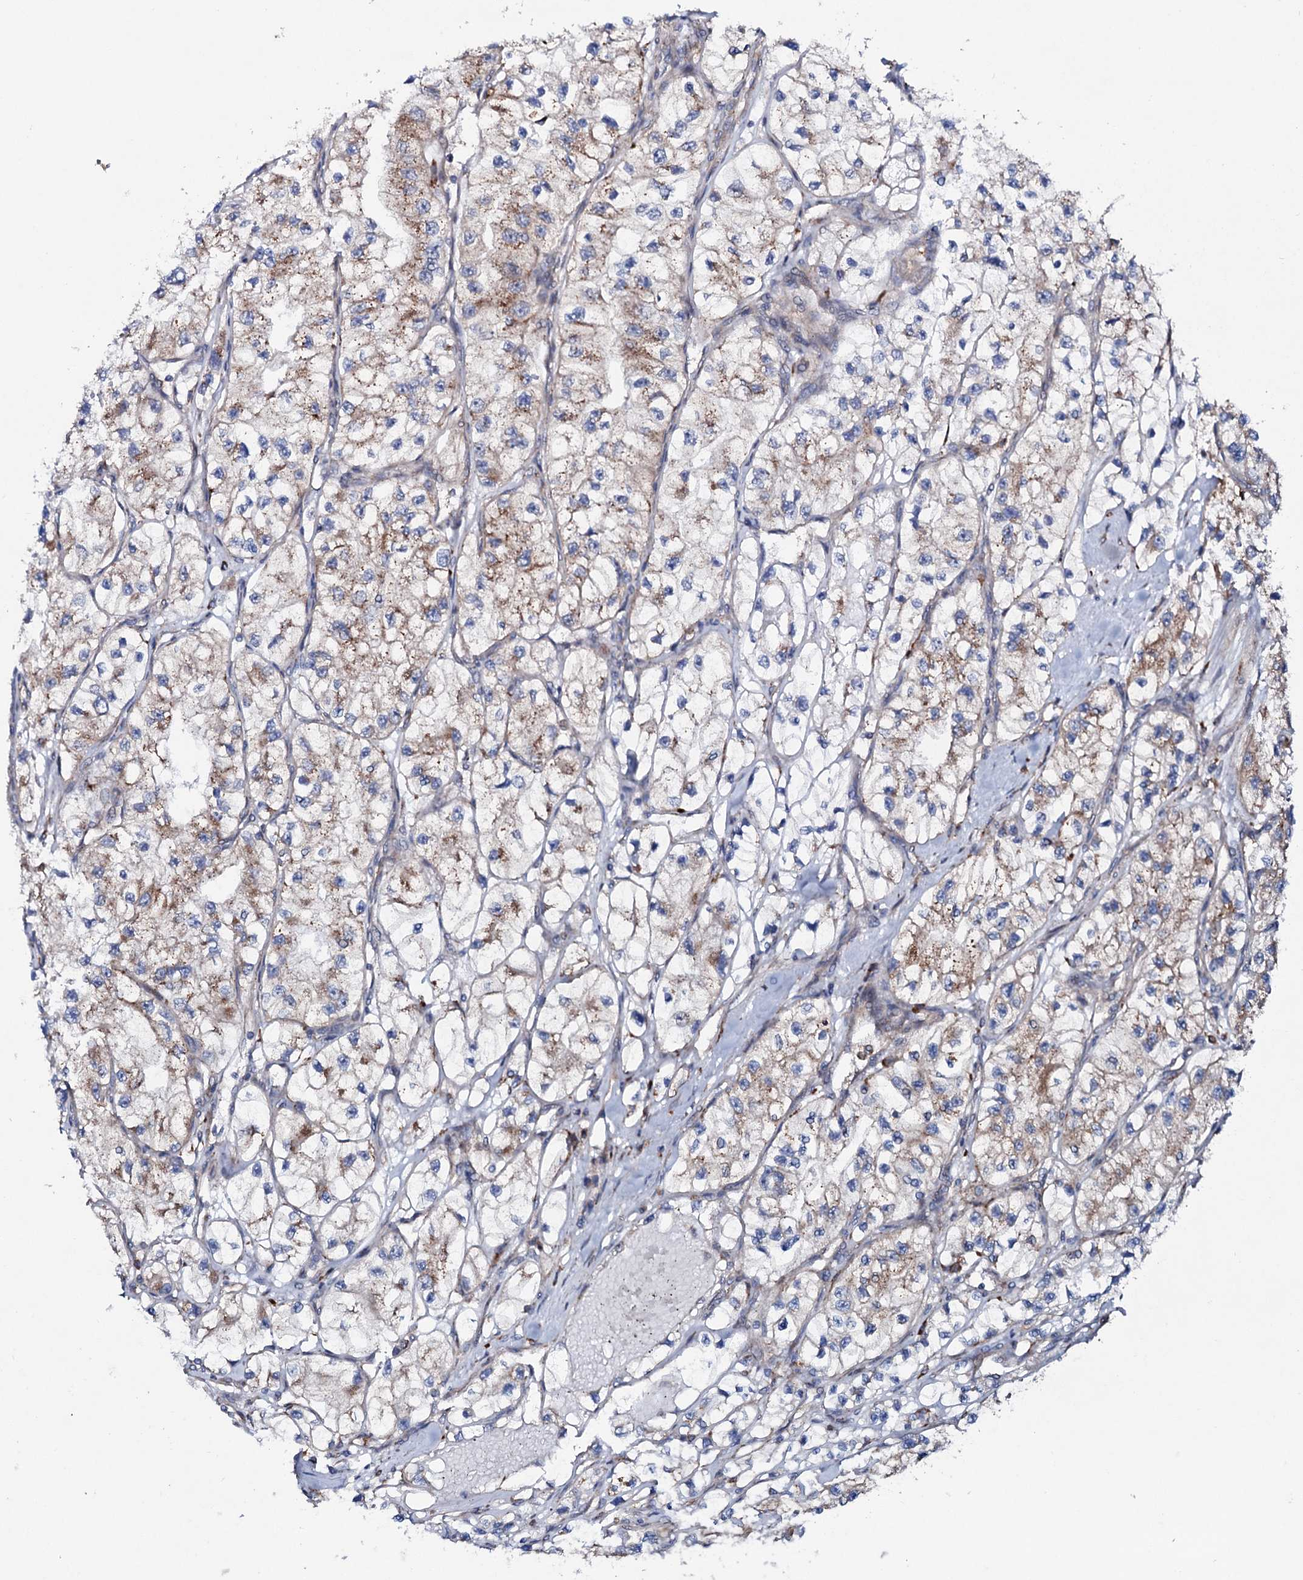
{"staining": {"intensity": "moderate", "quantity": "25%-75%", "location": "cytoplasmic/membranous"}, "tissue": "renal cancer", "cell_type": "Tumor cells", "image_type": "cancer", "snomed": [{"axis": "morphology", "description": "Adenocarcinoma, NOS"}, {"axis": "topography", "description": "Kidney"}], "caption": "IHC of renal cancer shows medium levels of moderate cytoplasmic/membranous positivity in about 25%-75% of tumor cells. The staining was performed using DAB to visualize the protein expression in brown, while the nuclei were stained in blue with hematoxylin (Magnification: 20x).", "gene": "P2RX4", "patient": {"sex": "female", "age": 57}}